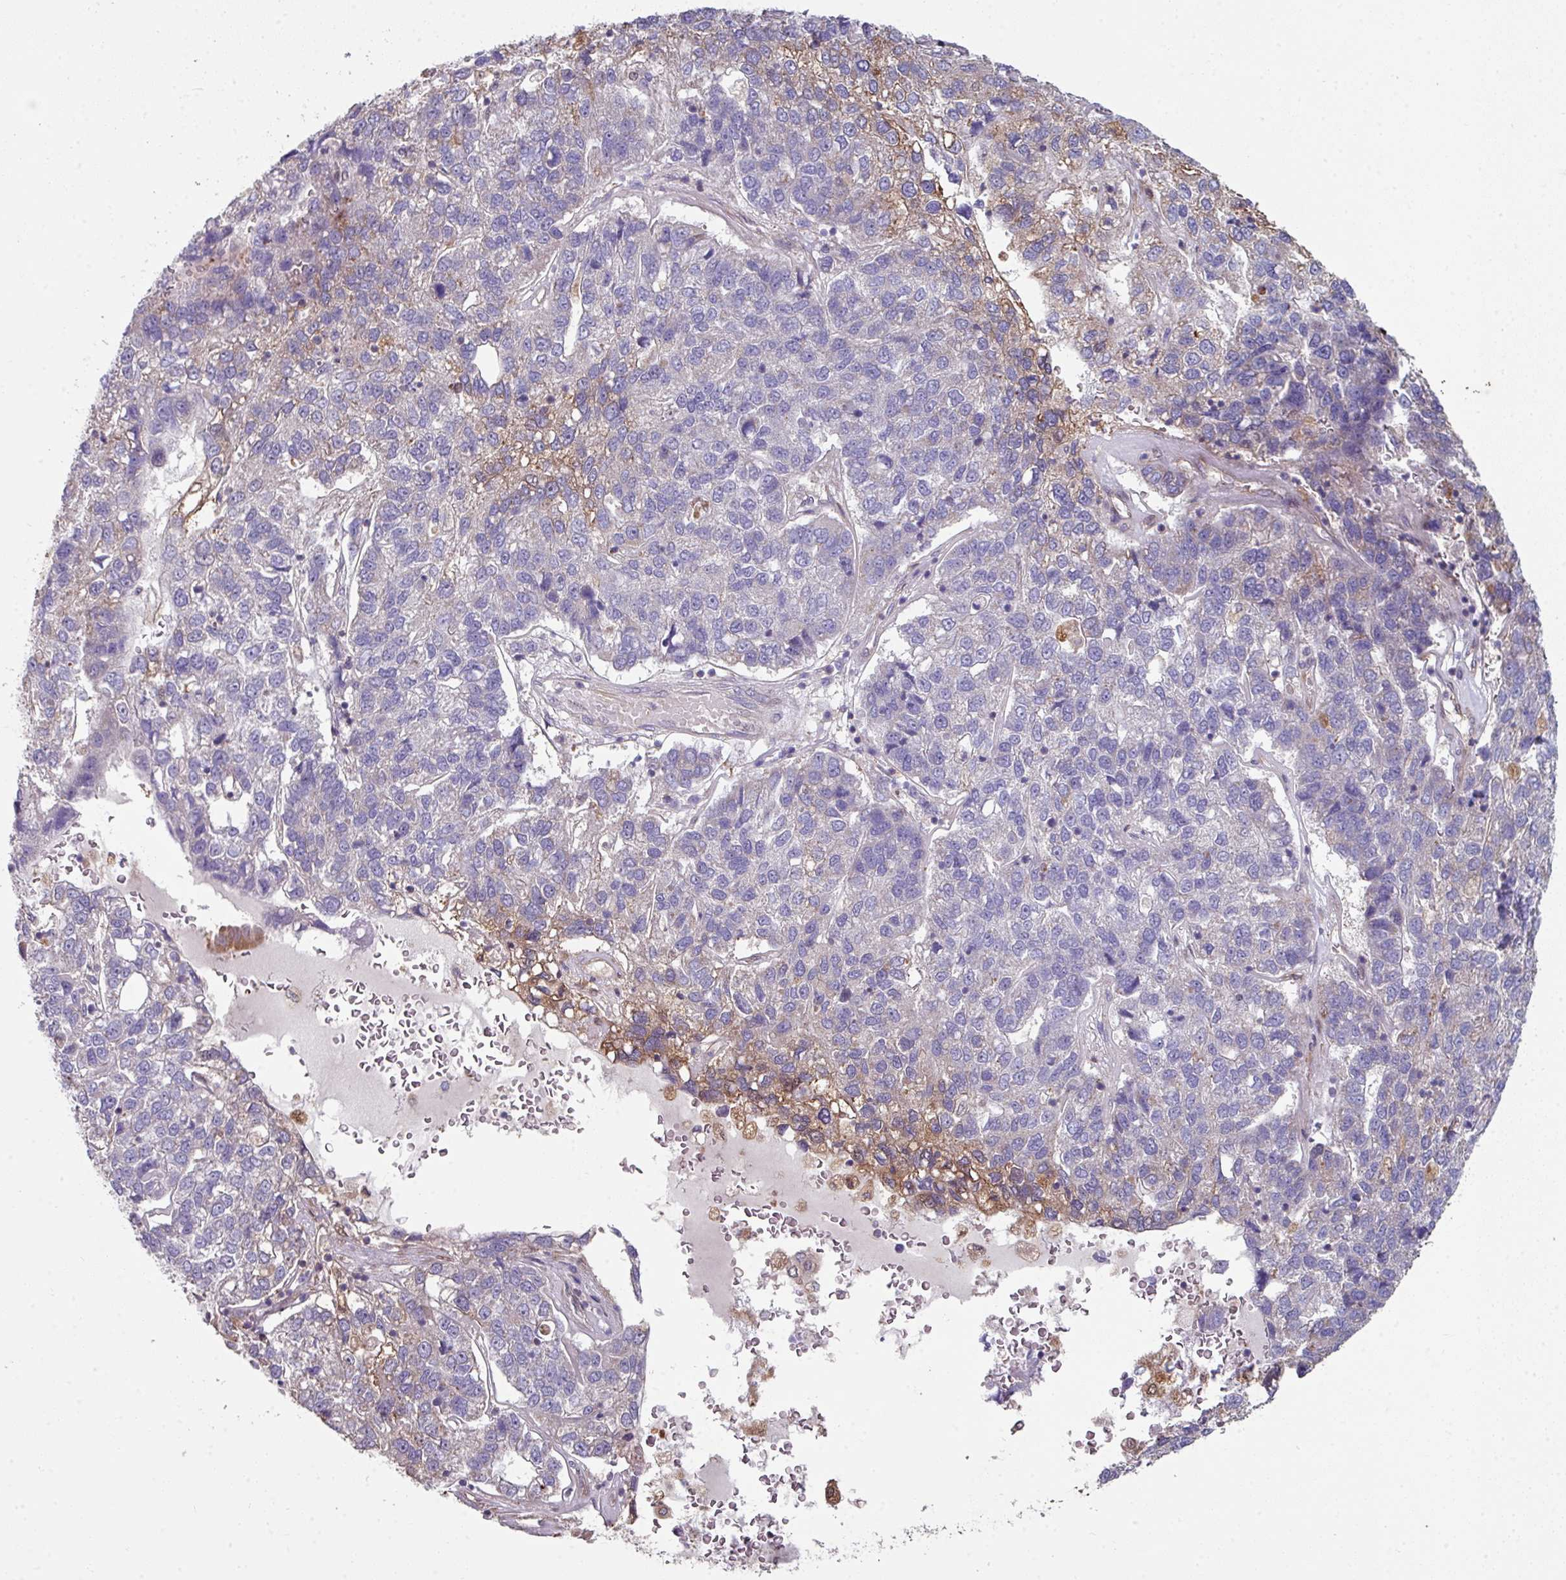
{"staining": {"intensity": "negative", "quantity": "none", "location": "none"}, "tissue": "pancreatic cancer", "cell_type": "Tumor cells", "image_type": "cancer", "snomed": [{"axis": "morphology", "description": "Adenocarcinoma, NOS"}, {"axis": "topography", "description": "Pancreas"}], "caption": "A high-resolution micrograph shows immunohistochemistry staining of pancreatic cancer, which exhibits no significant staining in tumor cells.", "gene": "ANO9", "patient": {"sex": "female", "age": 61}}